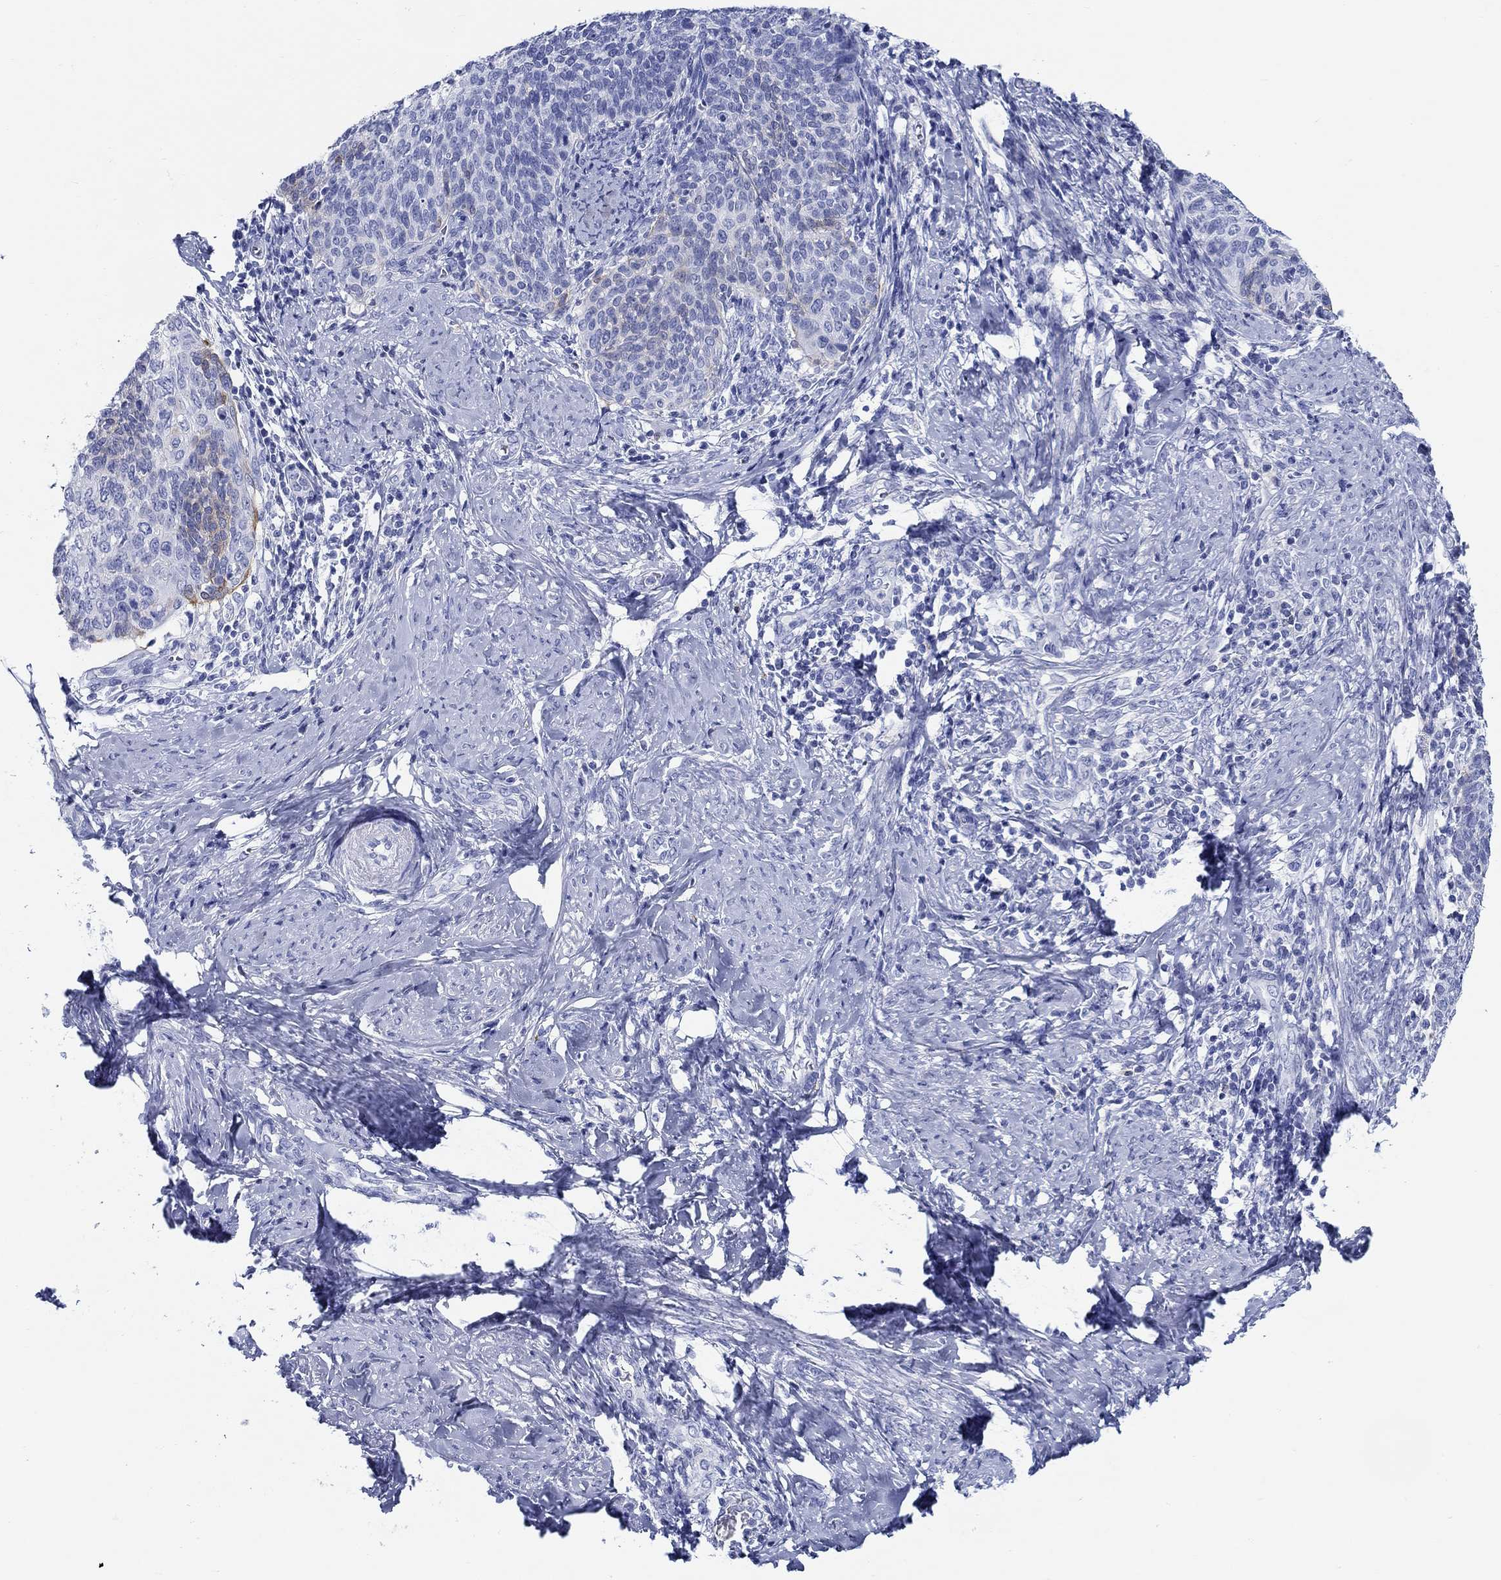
{"staining": {"intensity": "negative", "quantity": "none", "location": "none"}, "tissue": "cervical cancer", "cell_type": "Tumor cells", "image_type": "cancer", "snomed": [{"axis": "morphology", "description": "Normal tissue, NOS"}, {"axis": "morphology", "description": "Squamous cell carcinoma, NOS"}, {"axis": "topography", "description": "Cervix"}], "caption": "This is an immunohistochemistry (IHC) micrograph of cervical cancer (squamous cell carcinoma). There is no expression in tumor cells.", "gene": "FBXO2", "patient": {"sex": "female", "age": 39}}